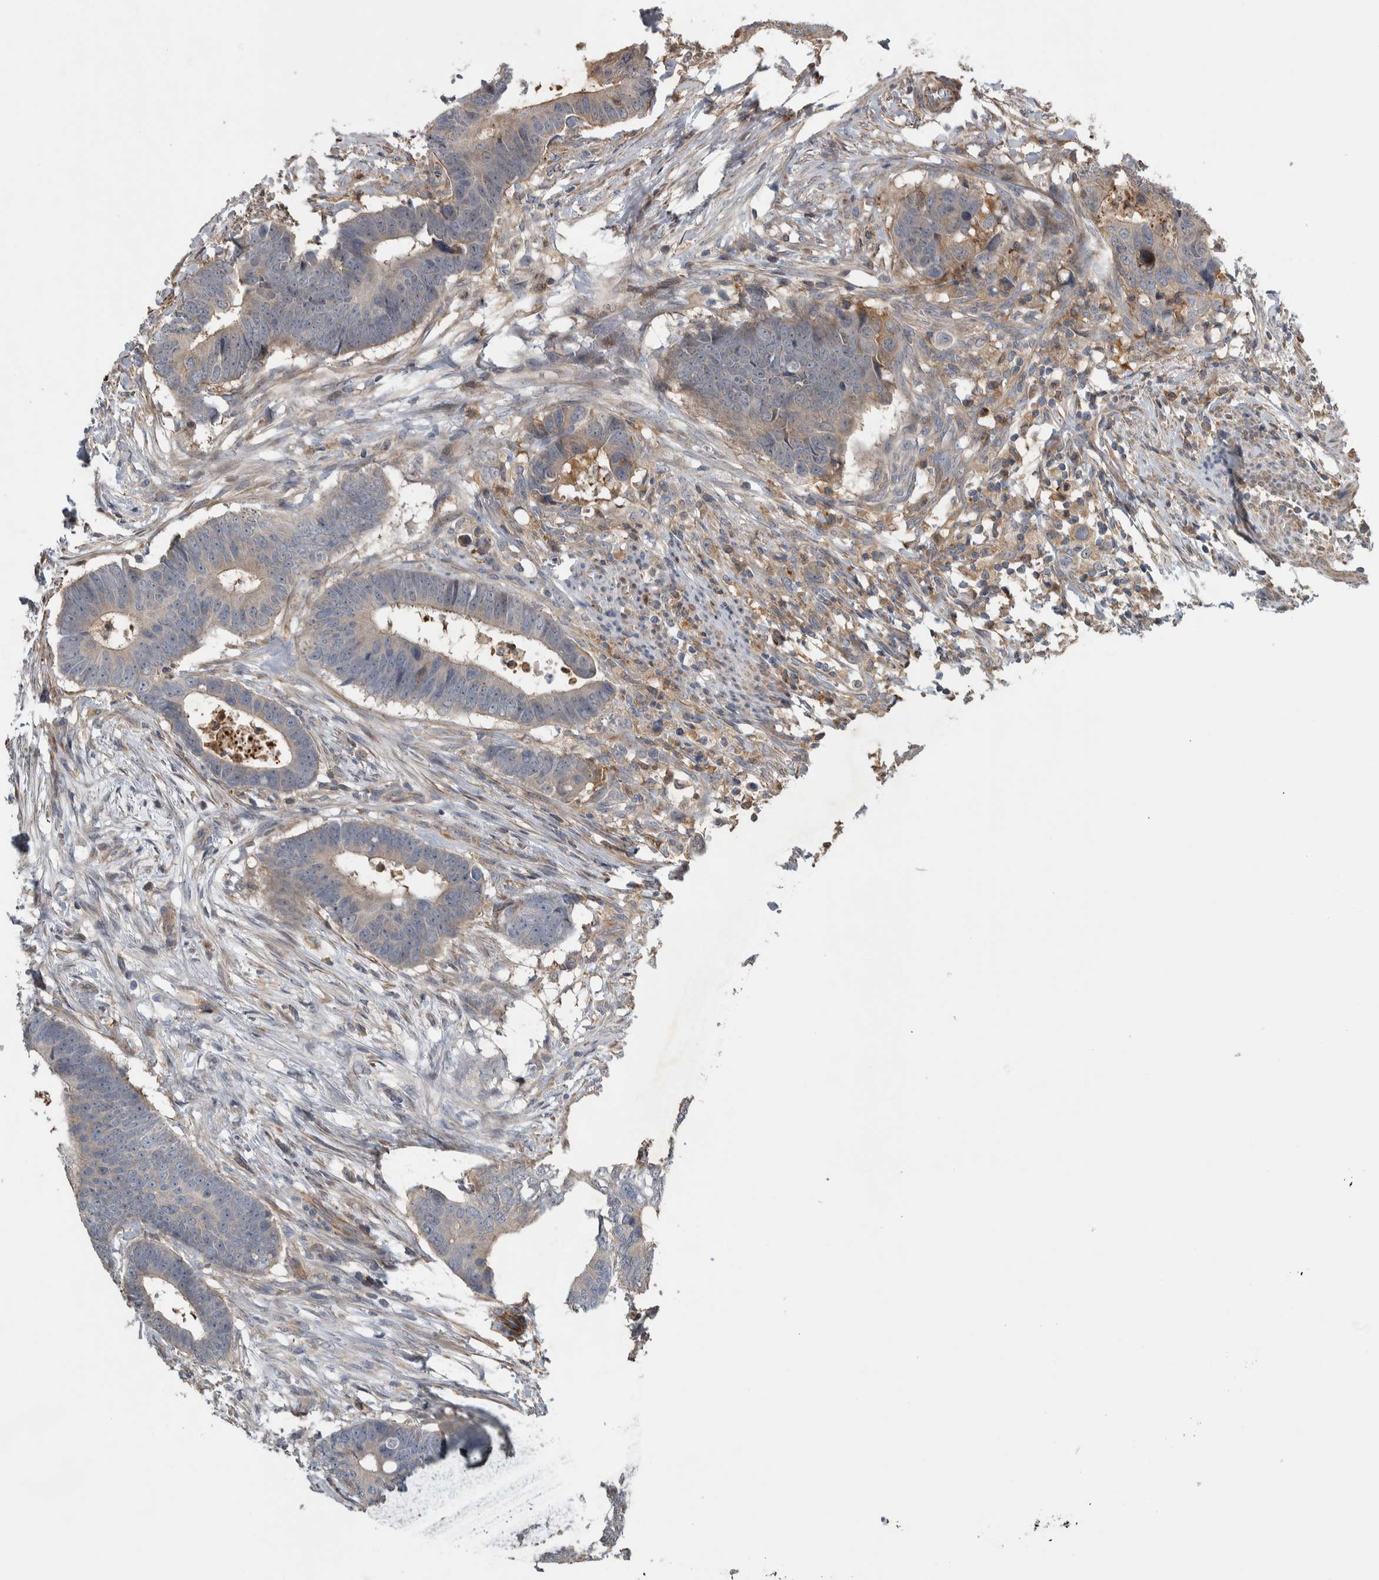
{"staining": {"intensity": "weak", "quantity": "25%-75%", "location": "cytoplasmic/membranous"}, "tissue": "colorectal cancer", "cell_type": "Tumor cells", "image_type": "cancer", "snomed": [{"axis": "morphology", "description": "Adenocarcinoma, NOS"}, {"axis": "topography", "description": "Colon"}], "caption": "Weak cytoplasmic/membranous protein staining is appreciated in about 25%-75% of tumor cells in adenocarcinoma (colorectal).", "gene": "NT5C2", "patient": {"sex": "male", "age": 56}}